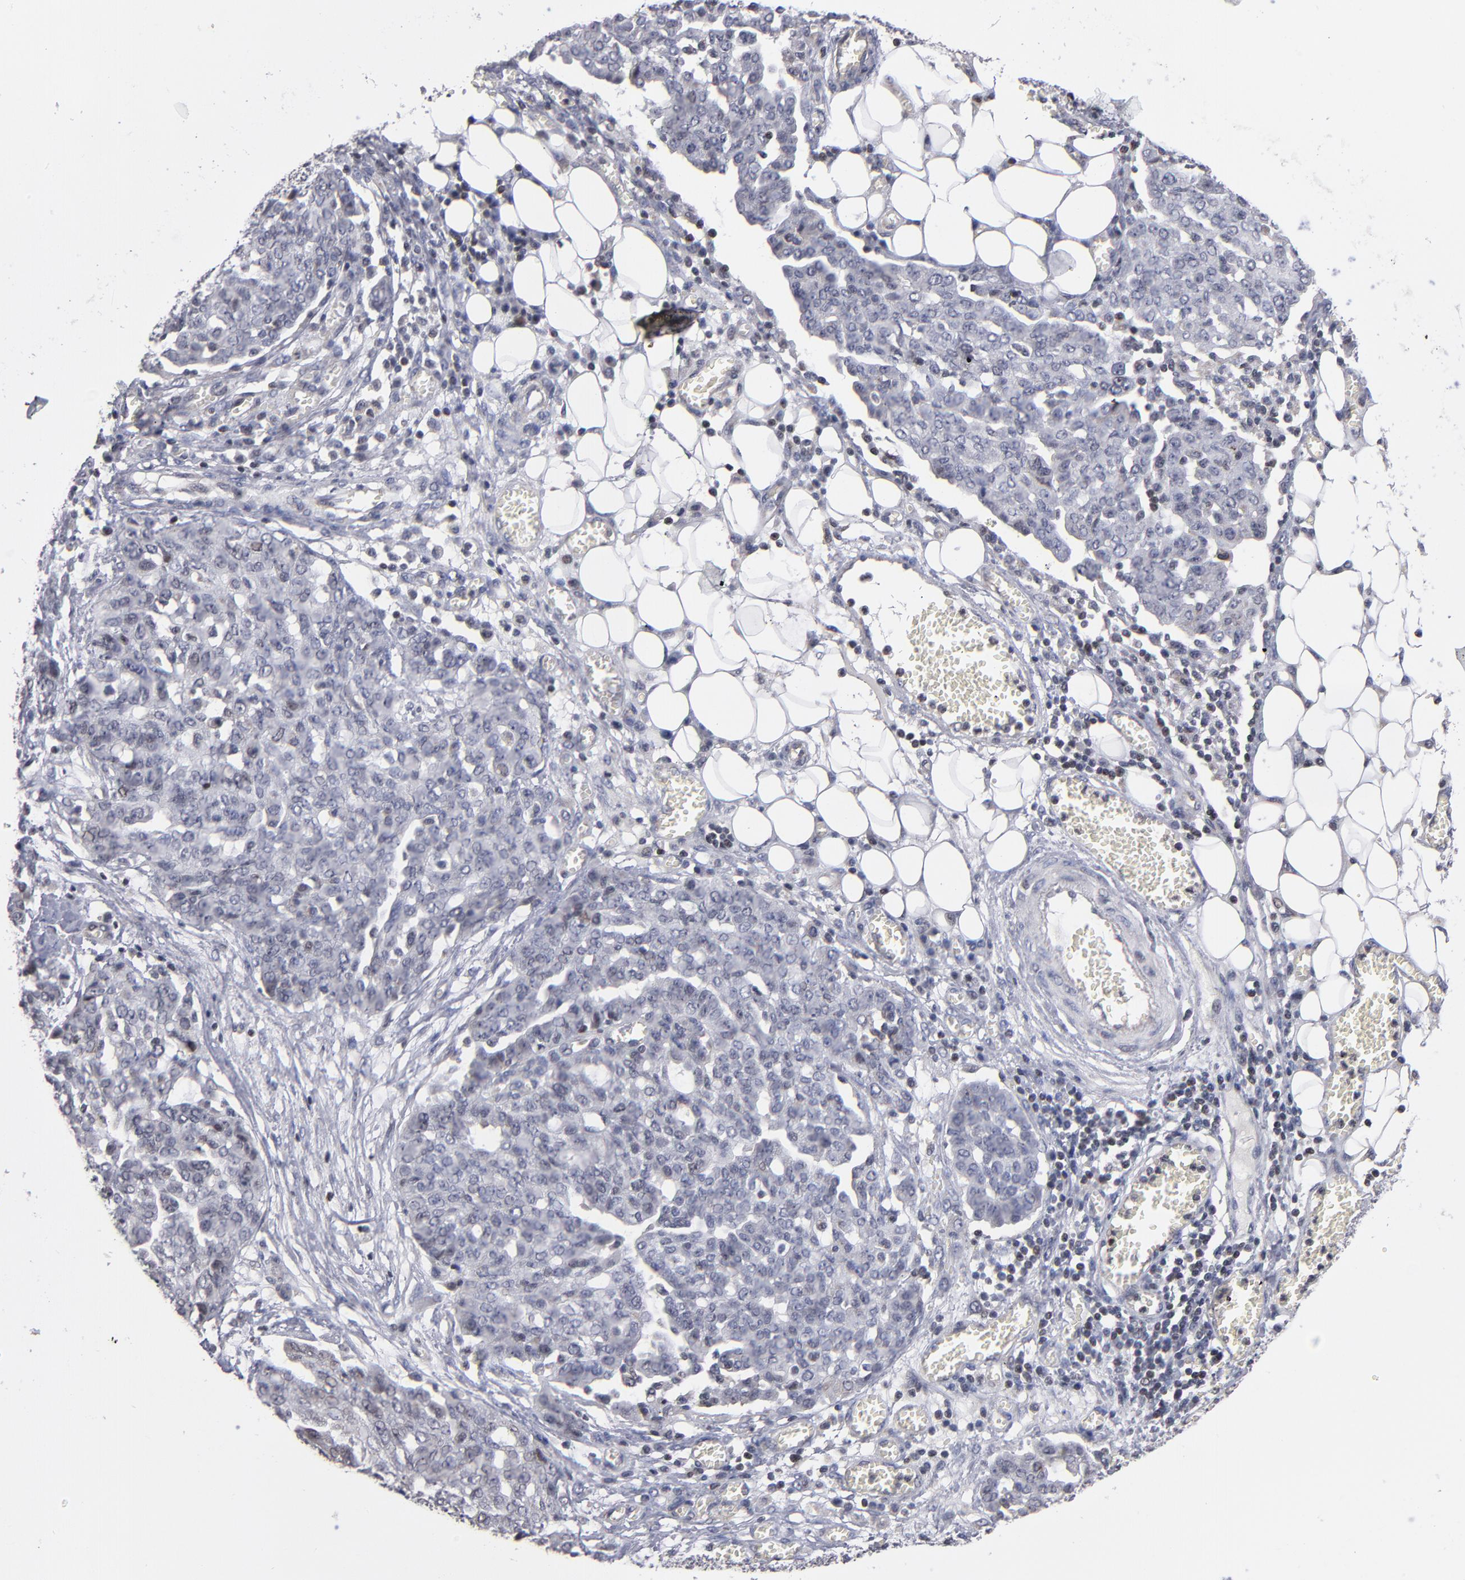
{"staining": {"intensity": "weak", "quantity": "<25%", "location": "nuclear"}, "tissue": "ovarian cancer", "cell_type": "Tumor cells", "image_type": "cancer", "snomed": [{"axis": "morphology", "description": "Cystadenocarcinoma, serous, NOS"}, {"axis": "topography", "description": "Soft tissue"}, {"axis": "topography", "description": "Ovary"}], "caption": "DAB (3,3'-diaminobenzidine) immunohistochemical staining of human ovarian cancer (serous cystadenocarcinoma) shows no significant staining in tumor cells.", "gene": "ODF2", "patient": {"sex": "female", "age": 57}}